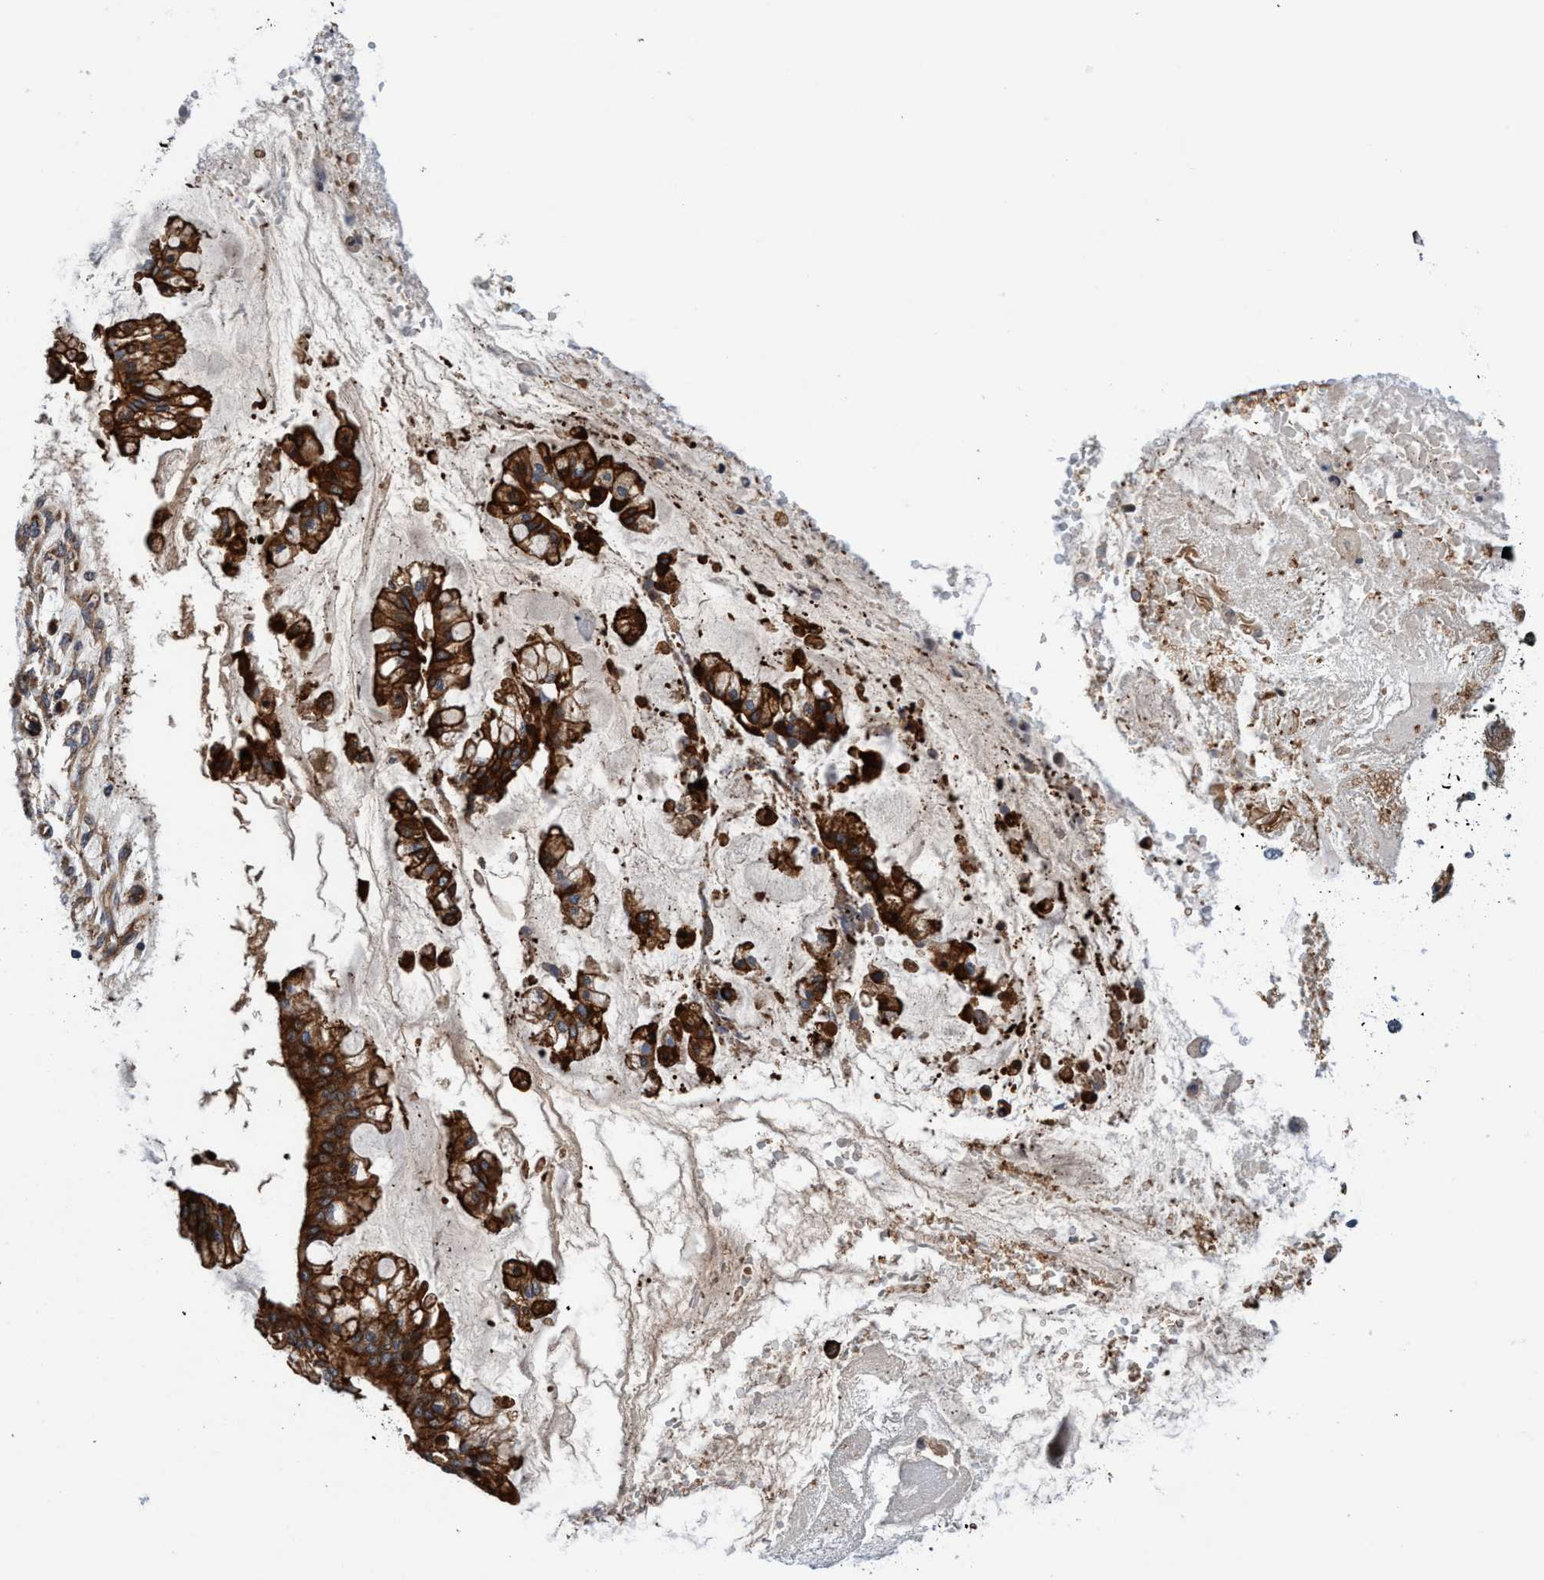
{"staining": {"intensity": "strong", "quantity": "25%-75%", "location": "cytoplasmic/membranous"}, "tissue": "ovarian cancer", "cell_type": "Tumor cells", "image_type": "cancer", "snomed": [{"axis": "morphology", "description": "Cystadenocarcinoma, mucinous, NOS"}, {"axis": "topography", "description": "Ovary"}], "caption": "Protein staining of ovarian cancer (mucinous cystadenocarcinoma) tissue demonstrates strong cytoplasmic/membranous positivity in approximately 25%-75% of tumor cells. The staining is performed using DAB (3,3'-diaminobenzidine) brown chromogen to label protein expression. The nuclei are counter-stained blue using hematoxylin.", "gene": "MCM3AP", "patient": {"sex": "female", "age": 73}}